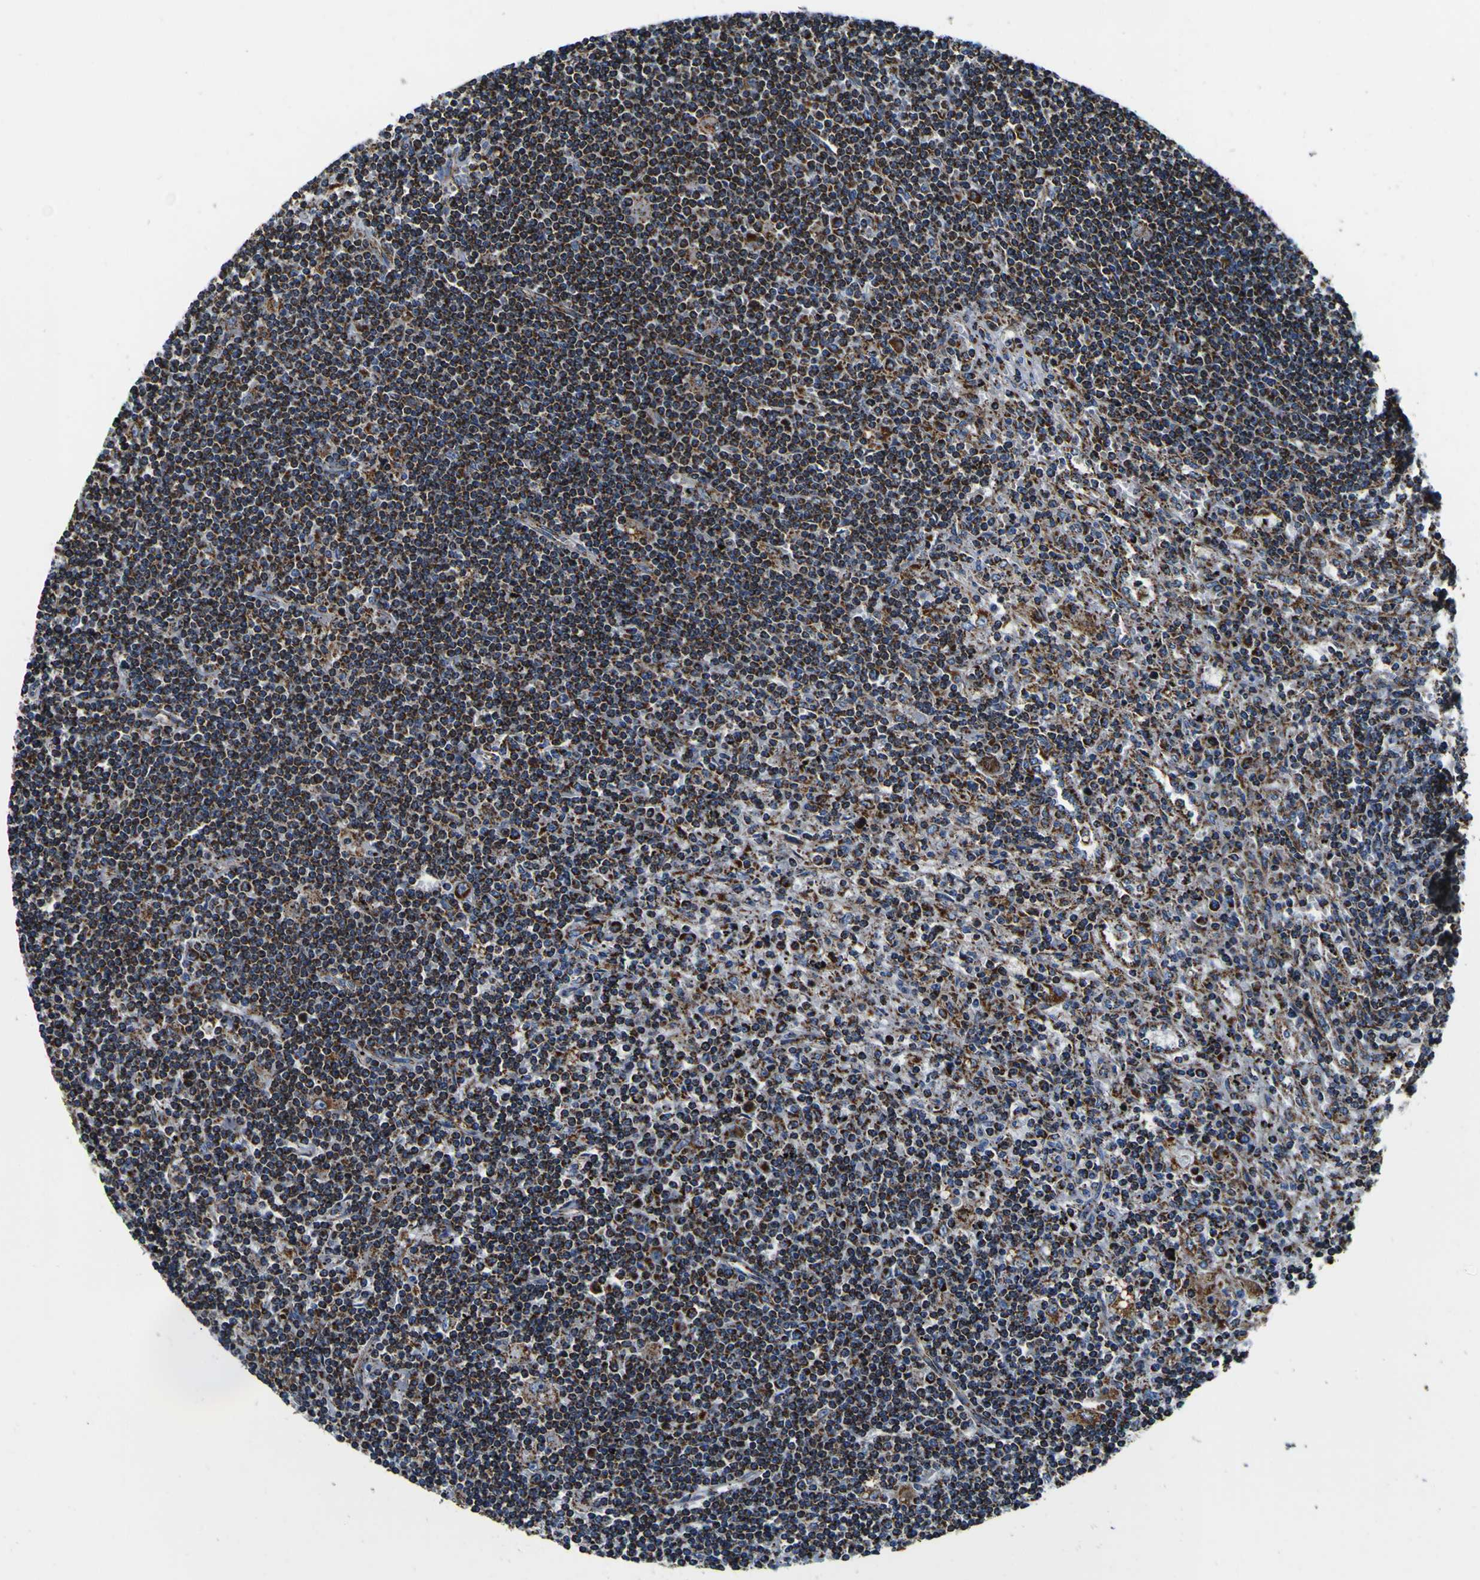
{"staining": {"intensity": "strong", "quantity": "25%-75%", "location": "cytoplasmic/membranous"}, "tissue": "lymphoma", "cell_type": "Tumor cells", "image_type": "cancer", "snomed": [{"axis": "morphology", "description": "Malignant lymphoma, non-Hodgkin's type, Low grade"}, {"axis": "topography", "description": "Spleen"}], "caption": "This image shows immunohistochemistry (IHC) staining of low-grade malignant lymphoma, non-Hodgkin's type, with high strong cytoplasmic/membranous expression in about 25%-75% of tumor cells.", "gene": "PTRH2", "patient": {"sex": "male", "age": 76}}